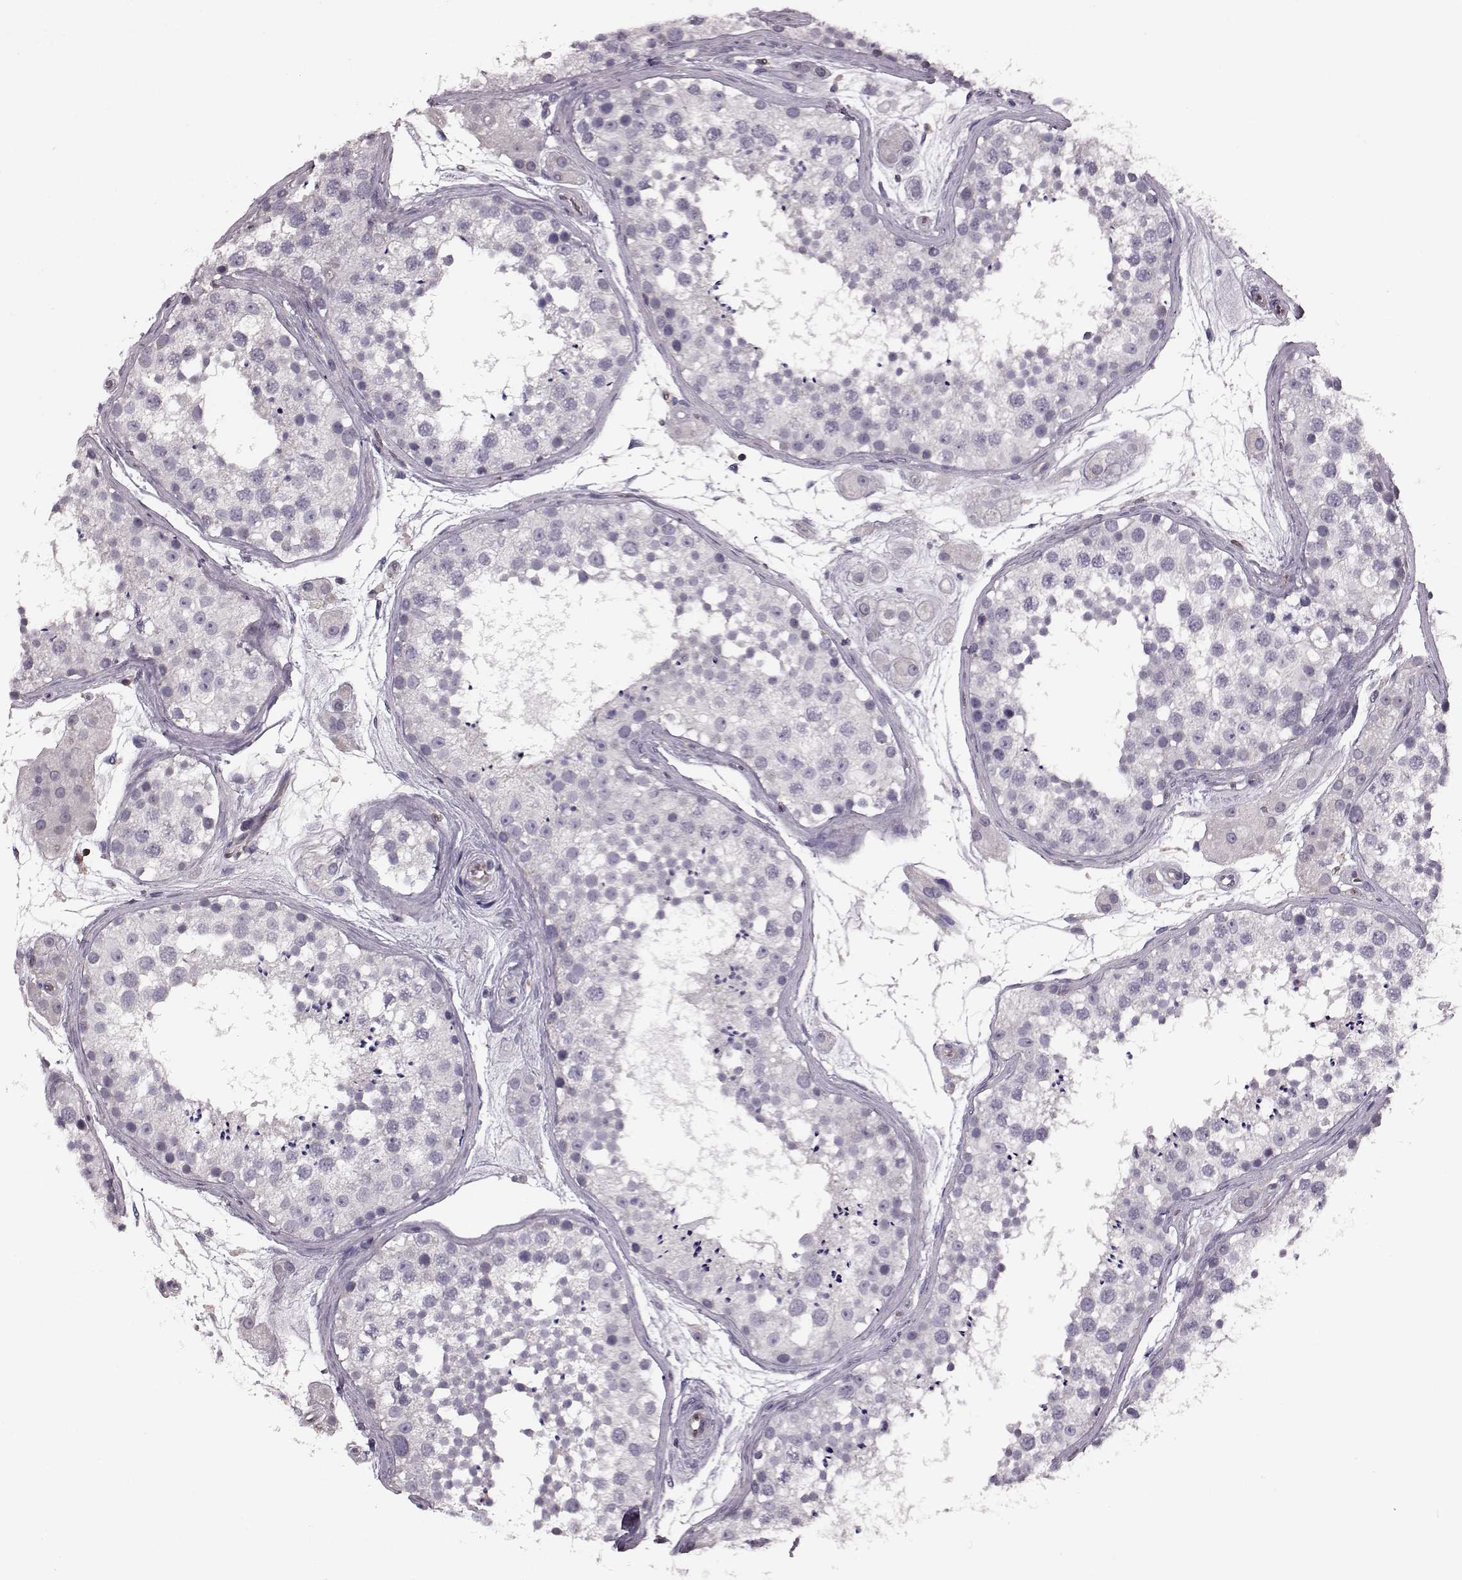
{"staining": {"intensity": "negative", "quantity": "none", "location": "none"}, "tissue": "testis", "cell_type": "Cells in seminiferous ducts", "image_type": "normal", "snomed": [{"axis": "morphology", "description": "Normal tissue, NOS"}, {"axis": "topography", "description": "Testis"}], "caption": "High power microscopy photomicrograph of an immunohistochemistry (IHC) micrograph of benign testis, revealing no significant positivity in cells in seminiferous ducts.", "gene": "CDC42SE1", "patient": {"sex": "male", "age": 41}}